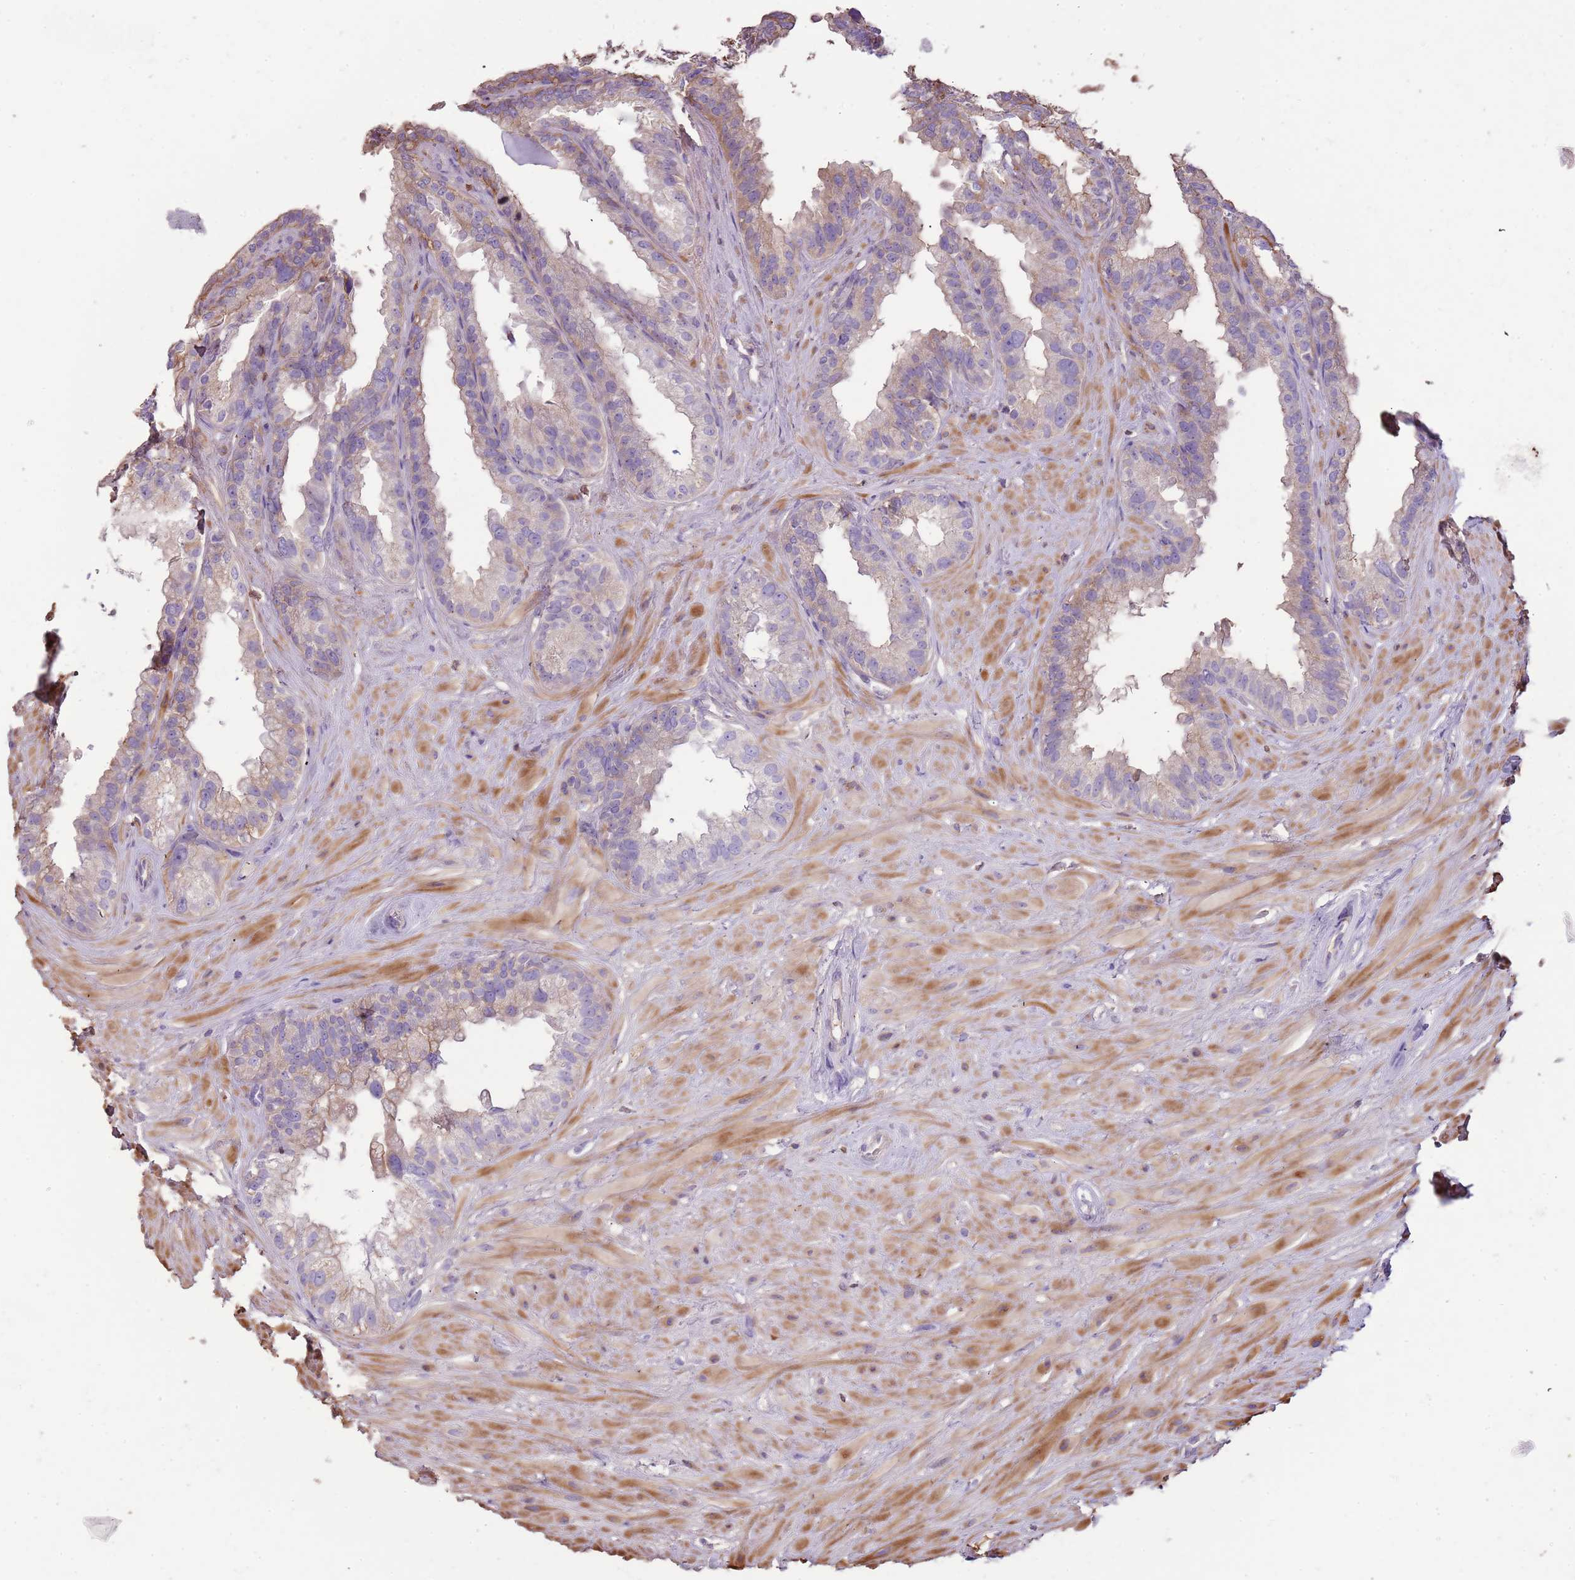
{"staining": {"intensity": "weak", "quantity": "<25%", "location": "cytoplasmic/membranous"}, "tissue": "seminal vesicle", "cell_type": "Glandular cells", "image_type": "normal", "snomed": [{"axis": "morphology", "description": "Normal tissue, NOS"}, {"axis": "topography", "description": "Seminal veicle"}], "caption": "High magnification brightfield microscopy of benign seminal vesicle stained with DAB (brown) and counterstained with hematoxylin (blue): glandular cells show no significant staining. (Brightfield microscopy of DAB immunohistochemistry at high magnification).", "gene": "FECH", "patient": {"sex": "male", "age": 80}}